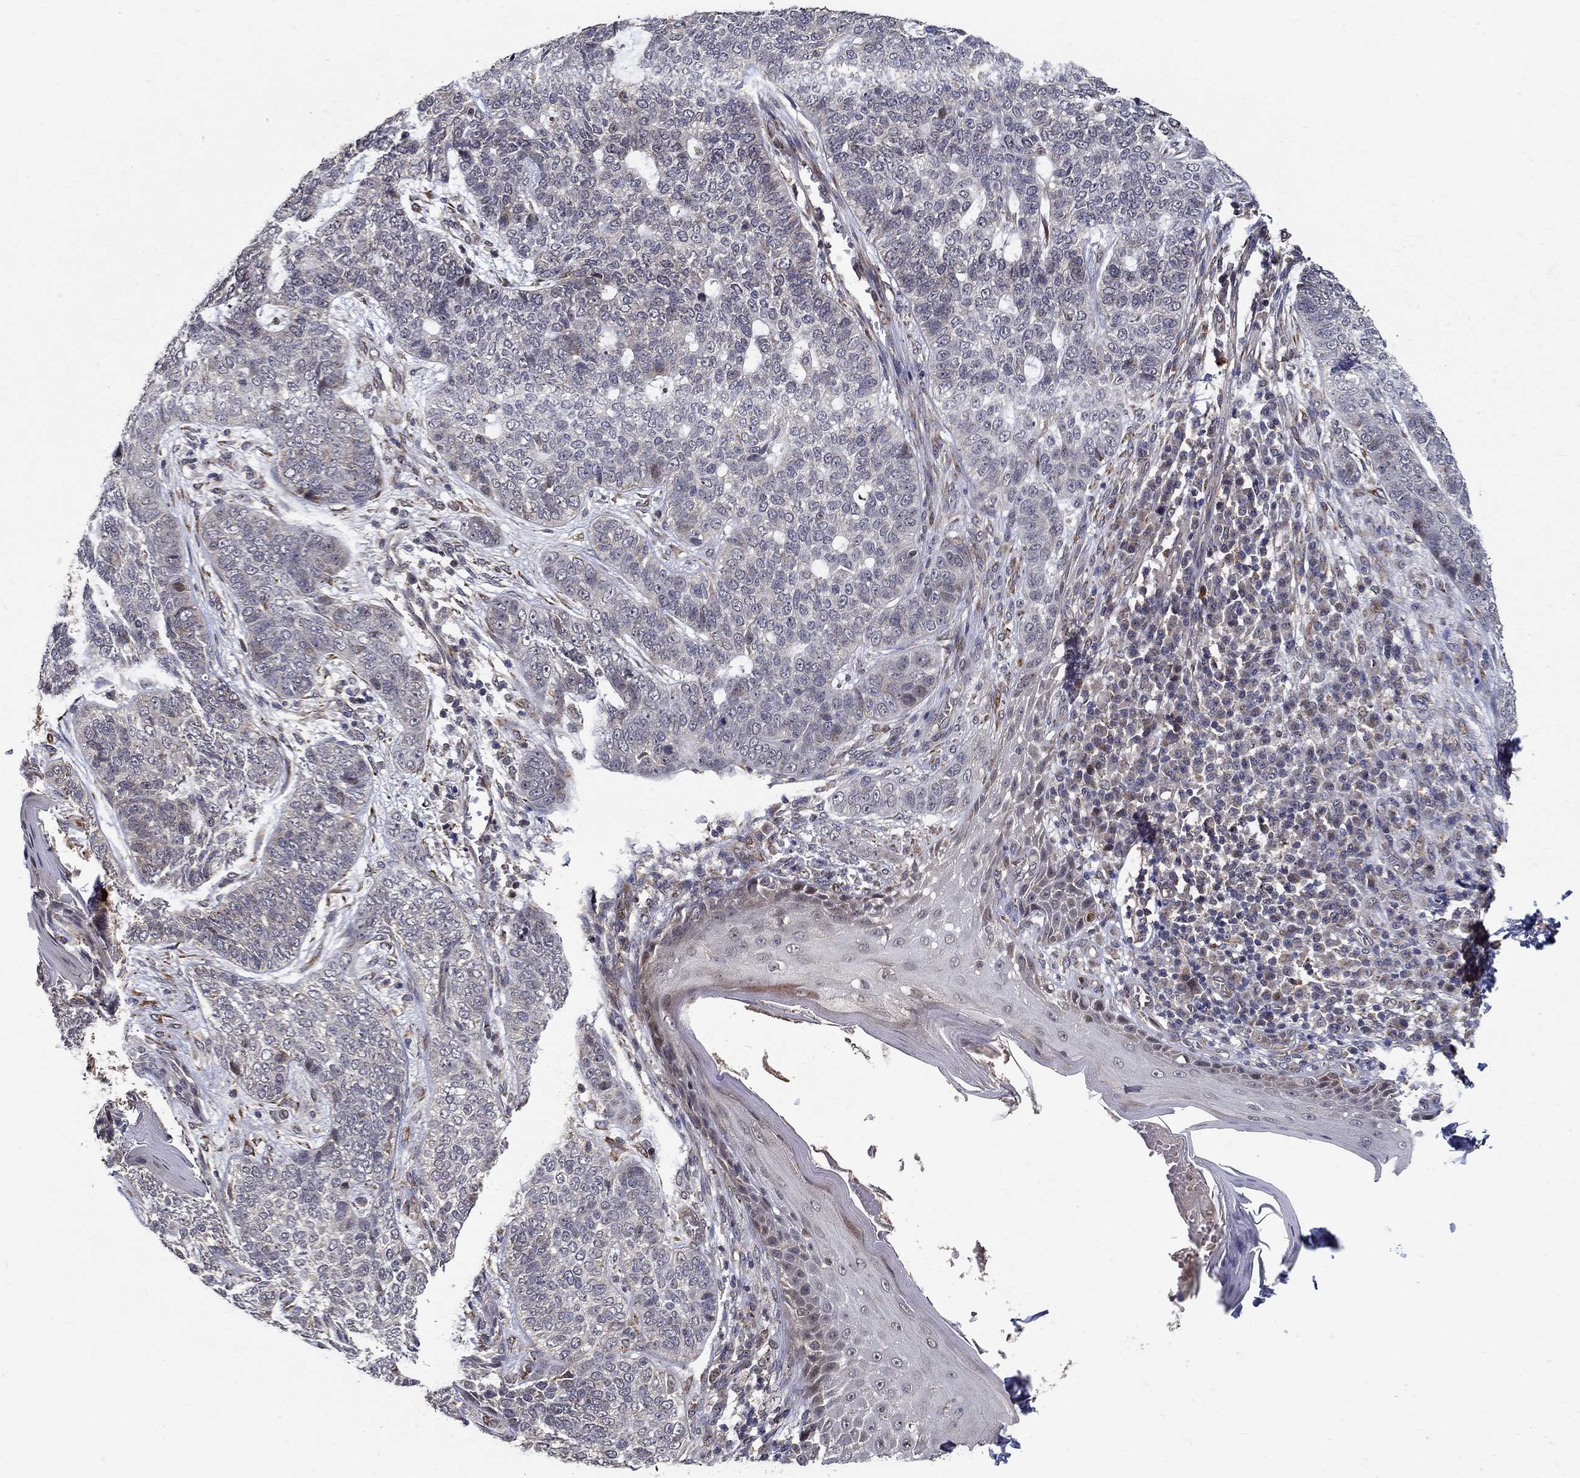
{"staining": {"intensity": "strong", "quantity": "<25%", "location": "nuclear"}, "tissue": "skin cancer", "cell_type": "Tumor cells", "image_type": "cancer", "snomed": [{"axis": "morphology", "description": "Basal cell carcinoma"}, {"axis": "topography", "description": "Skin"}], "caption": "Immunohistochemistry of human skin cancer displays medium levels of strong nuclear expression in about <25% of tumor cells.", "gene": "ZNF594", "patient": {"sex": "female", "age": 69}}